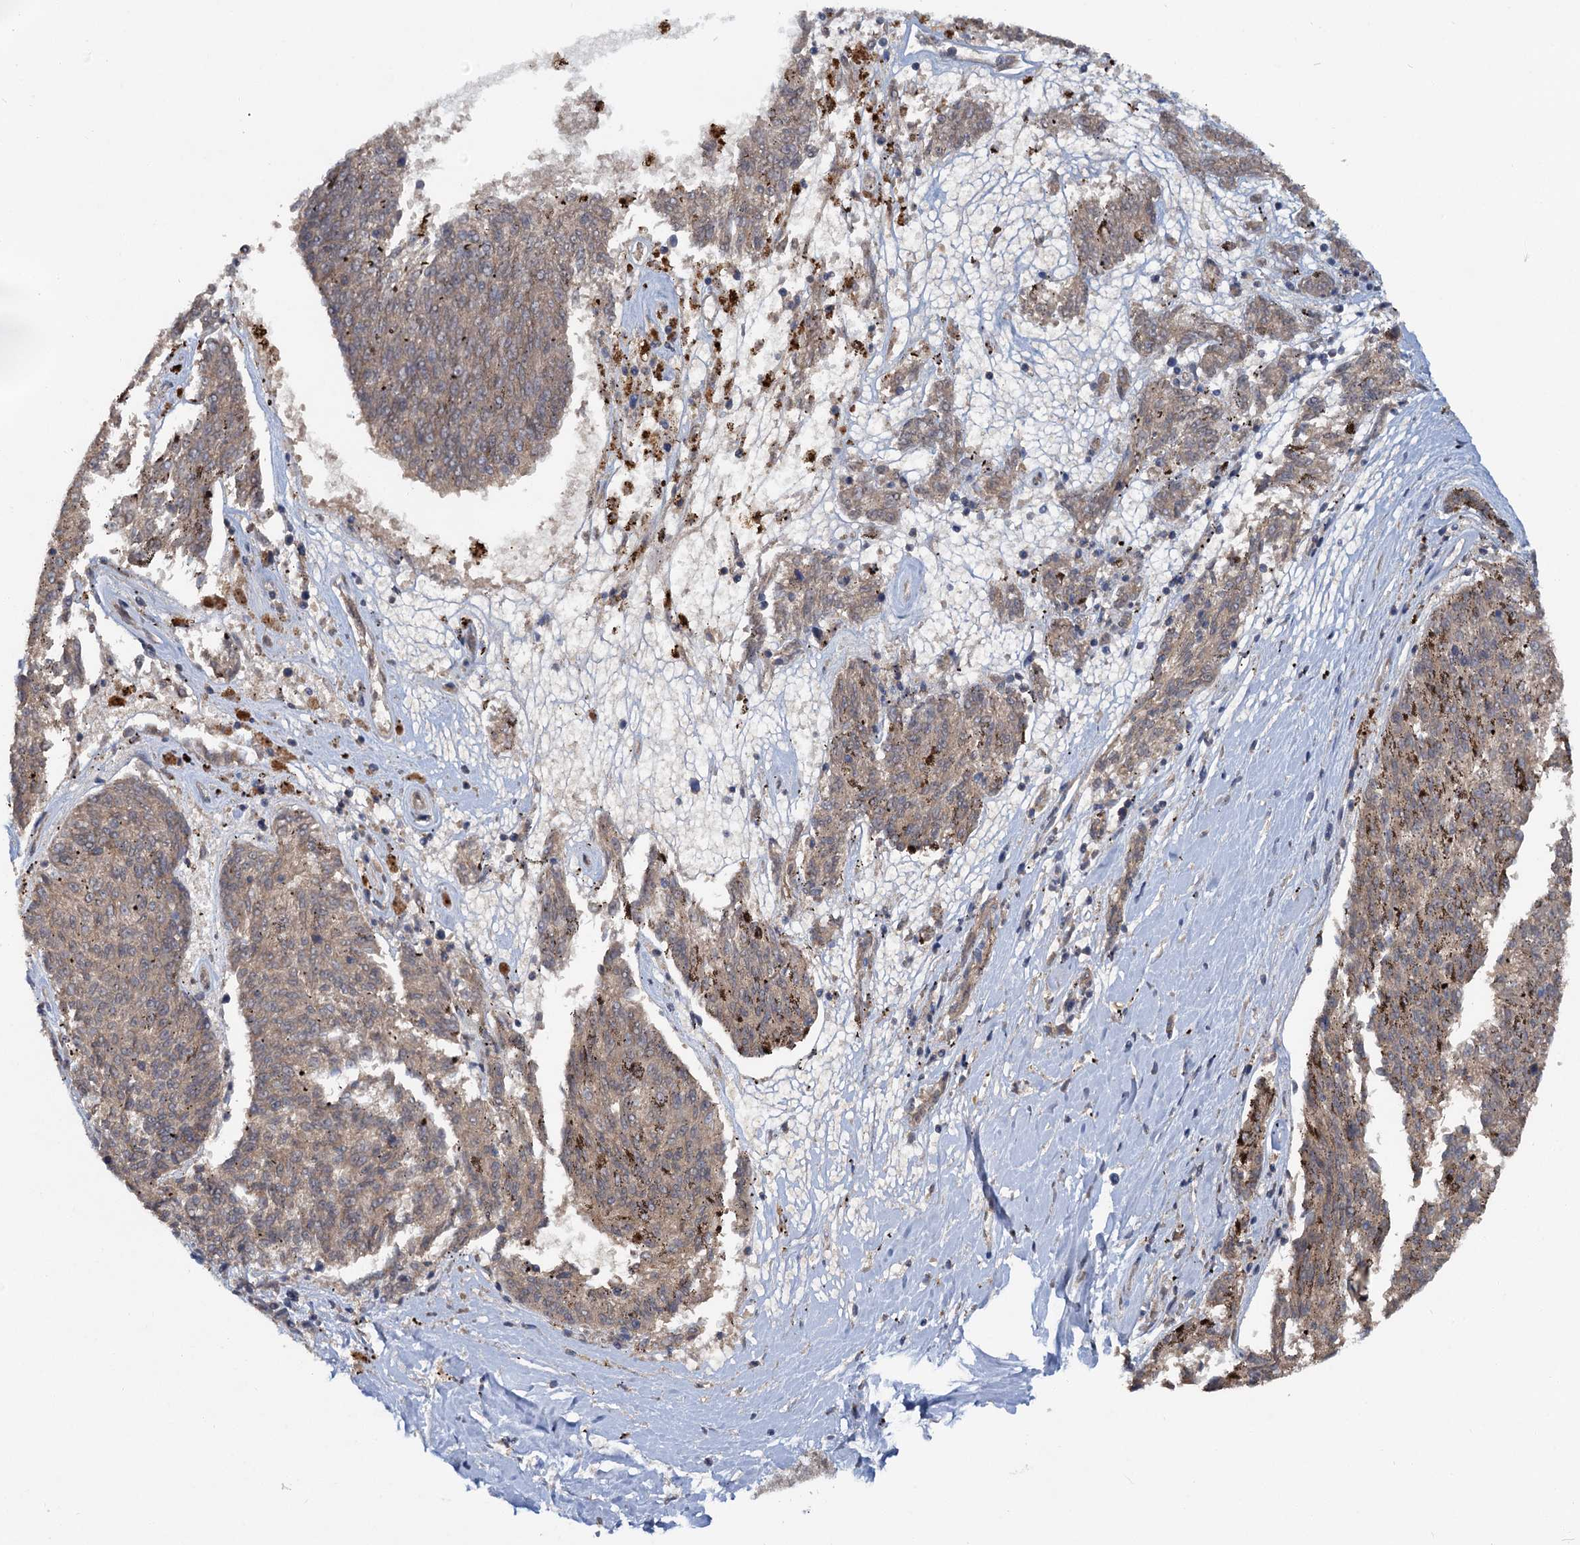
{"staining": {"intensity": "weak", "quantity": ">75%", "location": "cytoplasmic/membranous"}, "tissue": "melanoma", "cell_type": "Tumor cells", "image_type": "cancer", "snomed": [{"axis": "morphology", "description": "Malignant melanoma, NOS"}, {"axis": "topography", "description": "Skin"}], "caption": "The photomicrograph demonstrates staining of melanoma, revealing weak cytoplasmic/membranous protein expression (brown color) within tumor cells. (DAB (3,3'-diaminobenzidine) IHC, brown staining for protein, blue staining for nuclei).", "gene": "ZNF324", "patient": {"sex": "female", "age": 72}}